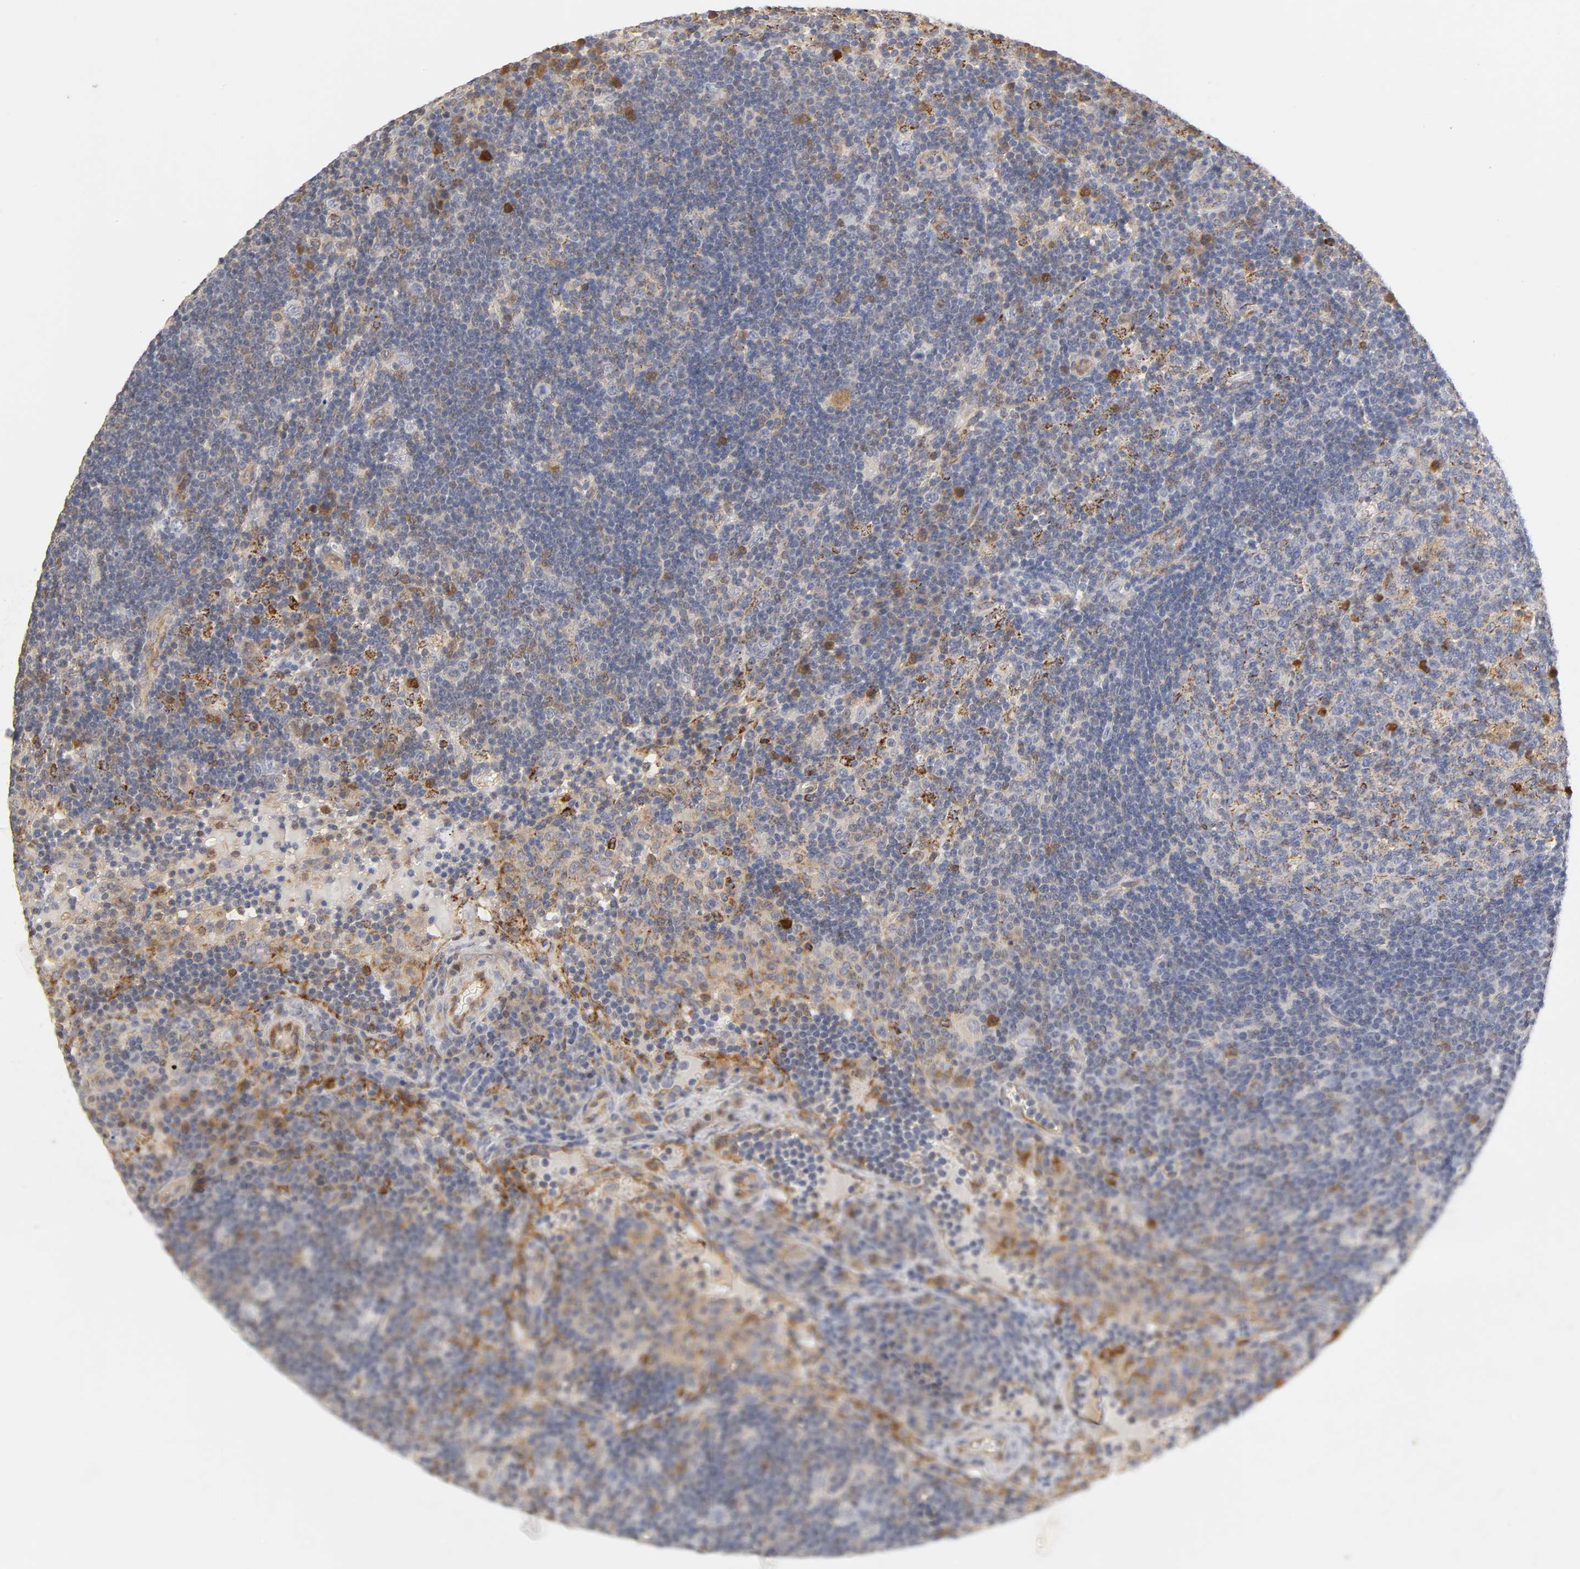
{"staining": {"intensity": "weak", "quantity": "<25%", "location": "cytoplasmic/membranous"}, "tissue": "lymph node", "cell_type": "Germinal center cells", "image_type": "normal", "snomed": [{"axis": "morphology", "description": "Normal tissue, NOS"}, {"axis": "morphology", "description": "Squamous cell carcinoma, metastatic, NOS"}, {"axis": "topography", "description": "Lymph node"}], "caption": "Lymph node stained for a protein using immunohistochemistry exhibits no expression germinal center cells.", "gene": "ISG15", "patient": {"sex": "female", "age": 53}}